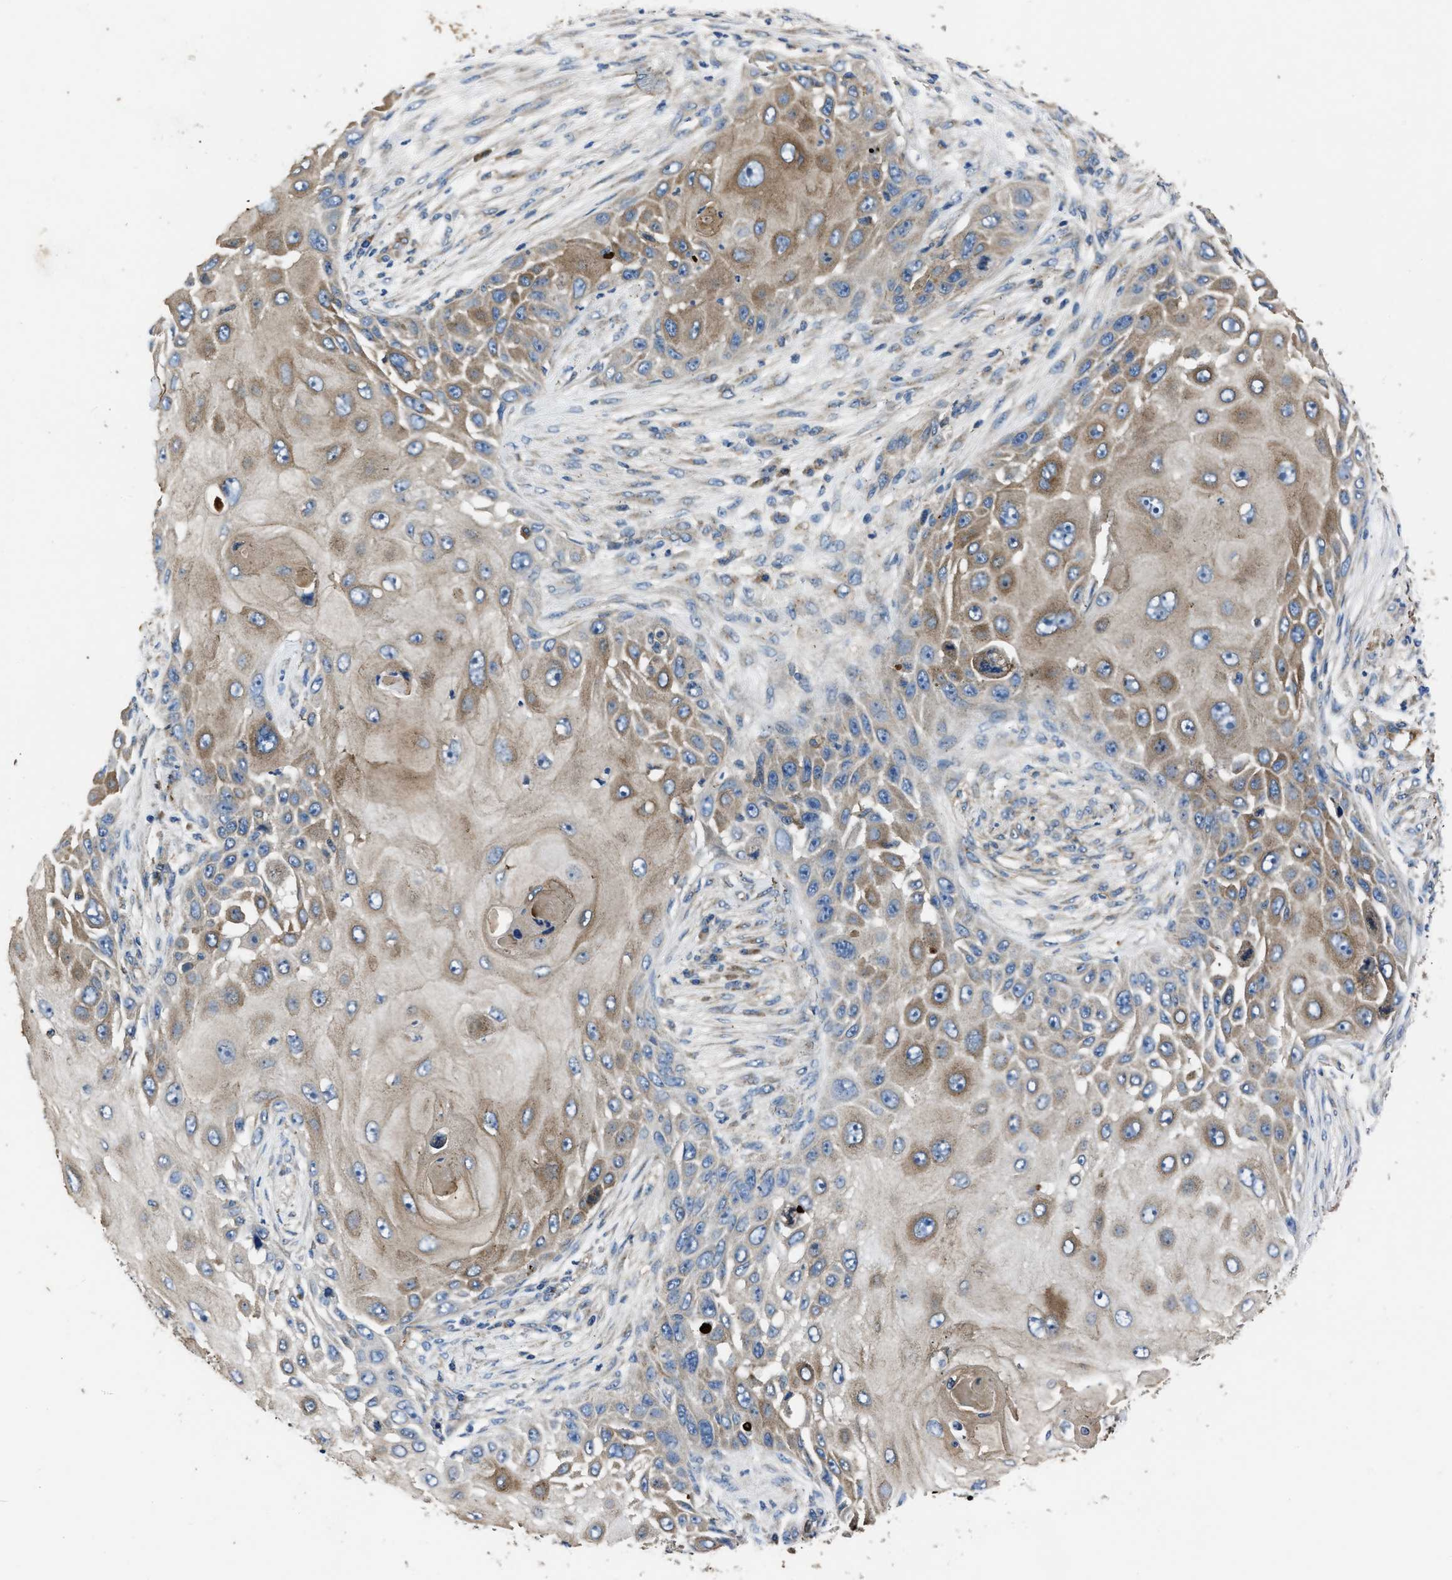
{"staining": {"intensity": "weak", "quantity": "25%-75%", "location": "cytoplasmic/membranous"}, "tissue": "skin cancer", "cell_type": "Tumor cells", "image_type": "cancer", "snomed": [{"axis": "morphology", "description": "Squamous cell carcinoma, NOS"}, {"axis": "topography", "description": "Skin"}], "caption": "Immunohistochemical staining of skin cancer shows low levels of weak cytoplasmic/membranous positivity in approximately 25%-75% of tumor cells.", "gene": "ERC1", "patient": {"sex": "female", "age": 44}}